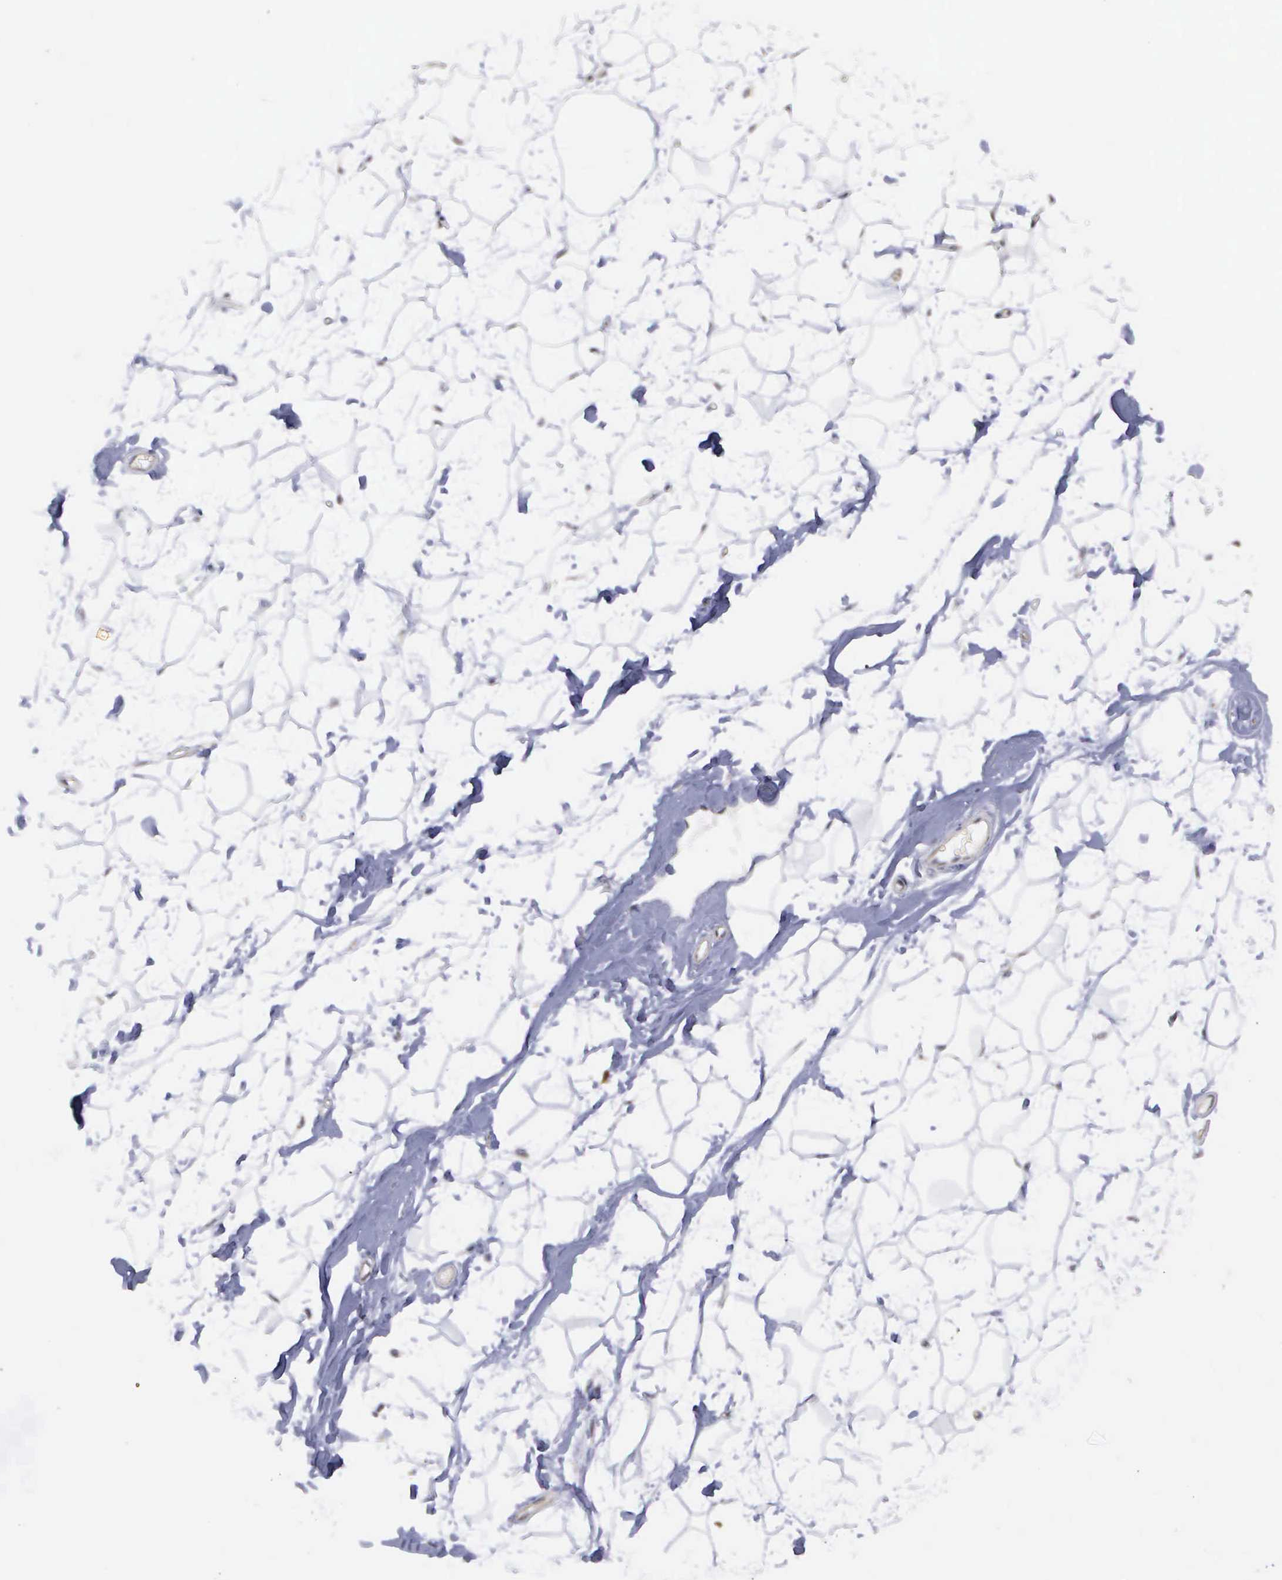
{"staining": {"intensity": "negative", "quantity": "none", "location": "none"}, "tissue": "adipose tissue", "cell_type": "Adipocytes", "image_type": "normal", "snomed": [{"axis": "morphology", "description": "Normal tissue, NOS"}, {"axis": "topography", "description": "Breast"}], "caption": "The histopathology image reveals no significant positivity in adipocytes of adipose tissue.", "gene": "MAP3K9", "patient": {"sex": "female", "age": 44}}